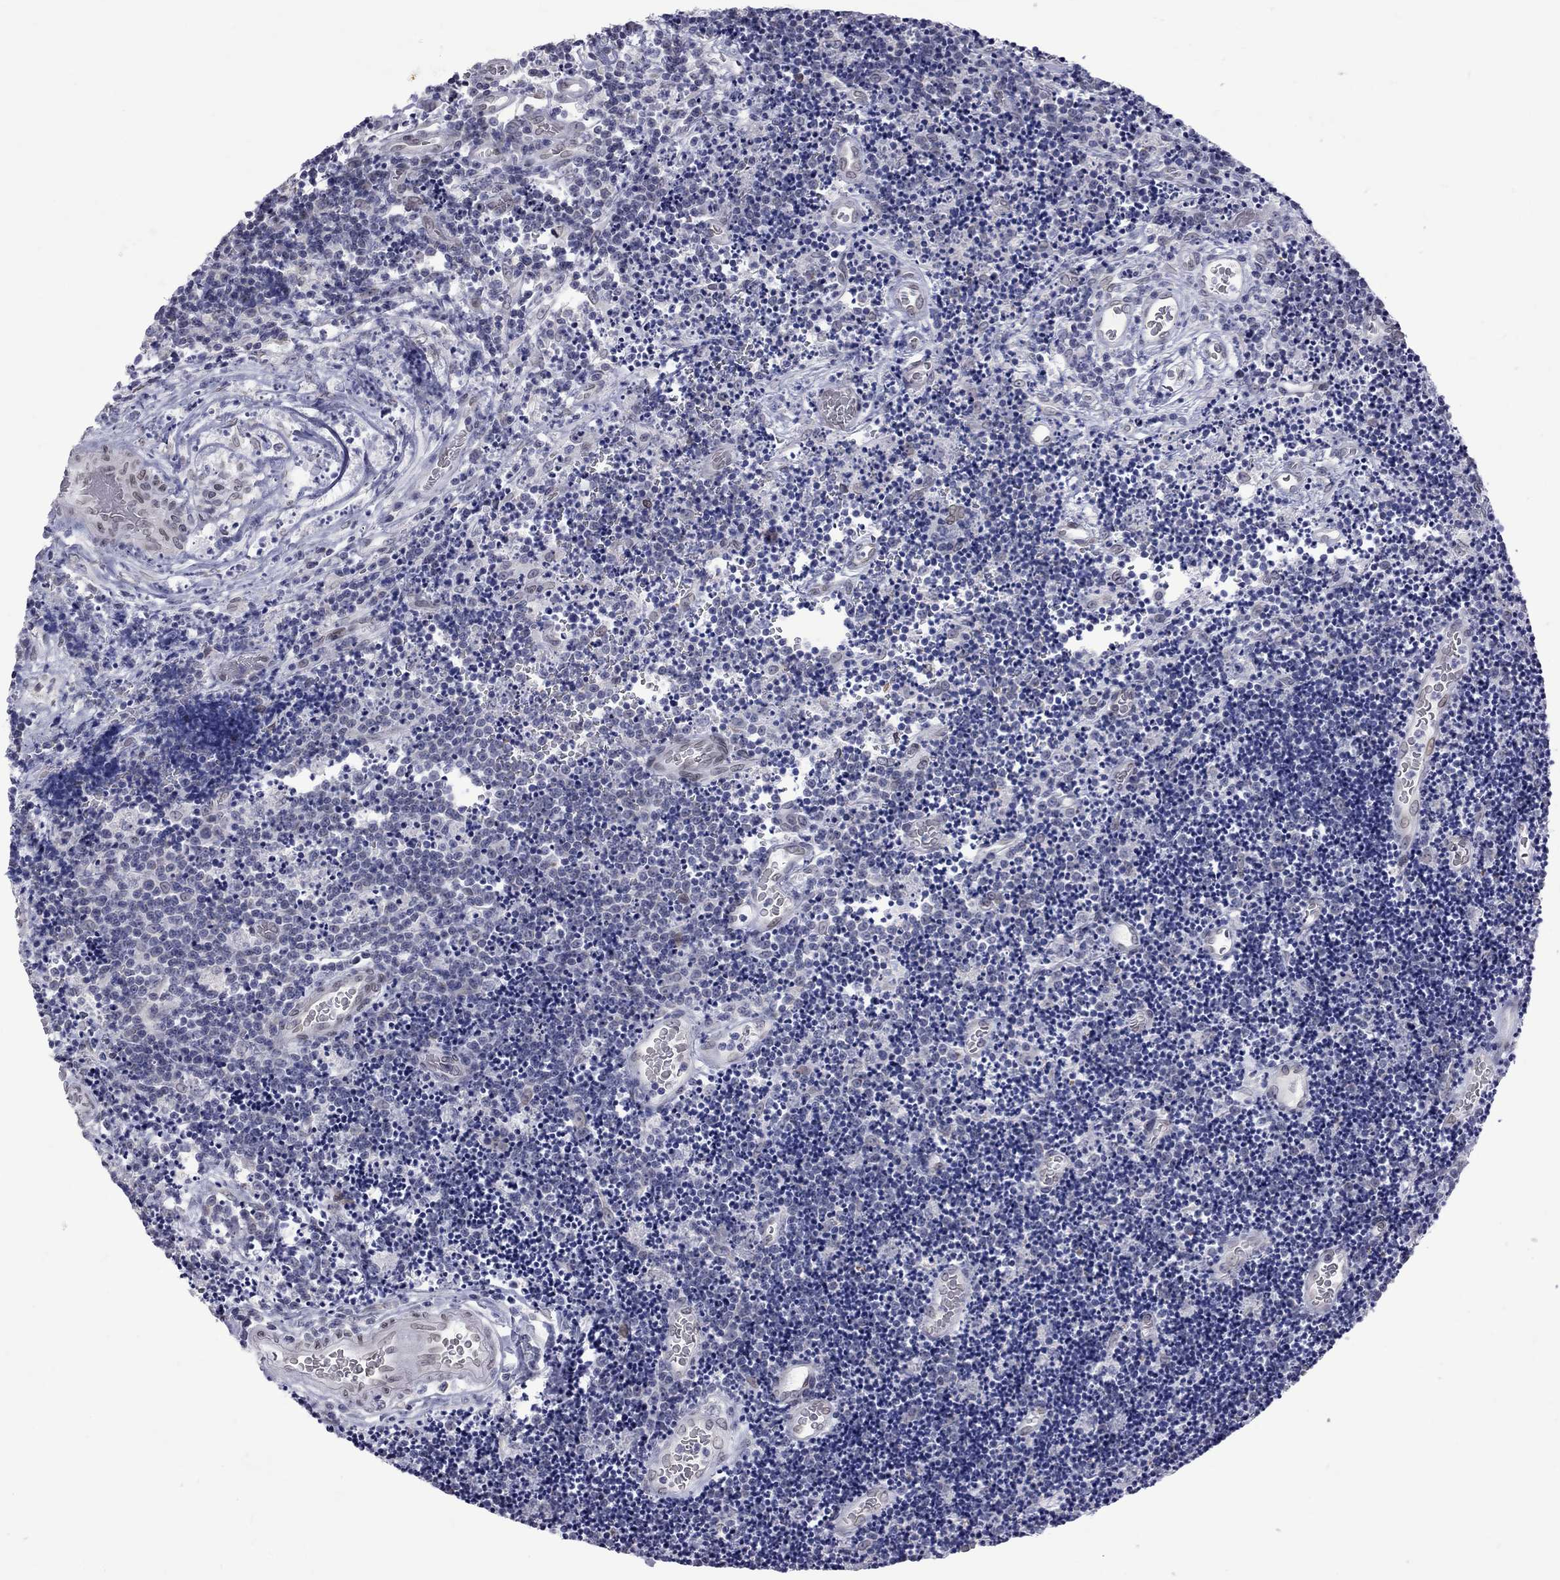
{"staining": {"intensity": "negative", "quantity": "none", "location": "none"}, "tissue": "lymphoma", "cell_type": "Tumor cells", "image_type": "cancer", "snomed": [{"axis": "morphology", "description": "Malignant lymphoma, non-Hodgkin's type, Low grade"}, {"axis": "topography", "description": "Brain"}], "caption": "Tumor cells show no significant protein staining in lymphoma.", "gene": "CLTCL1", "patient": {"sex": "female", "age": 66}}